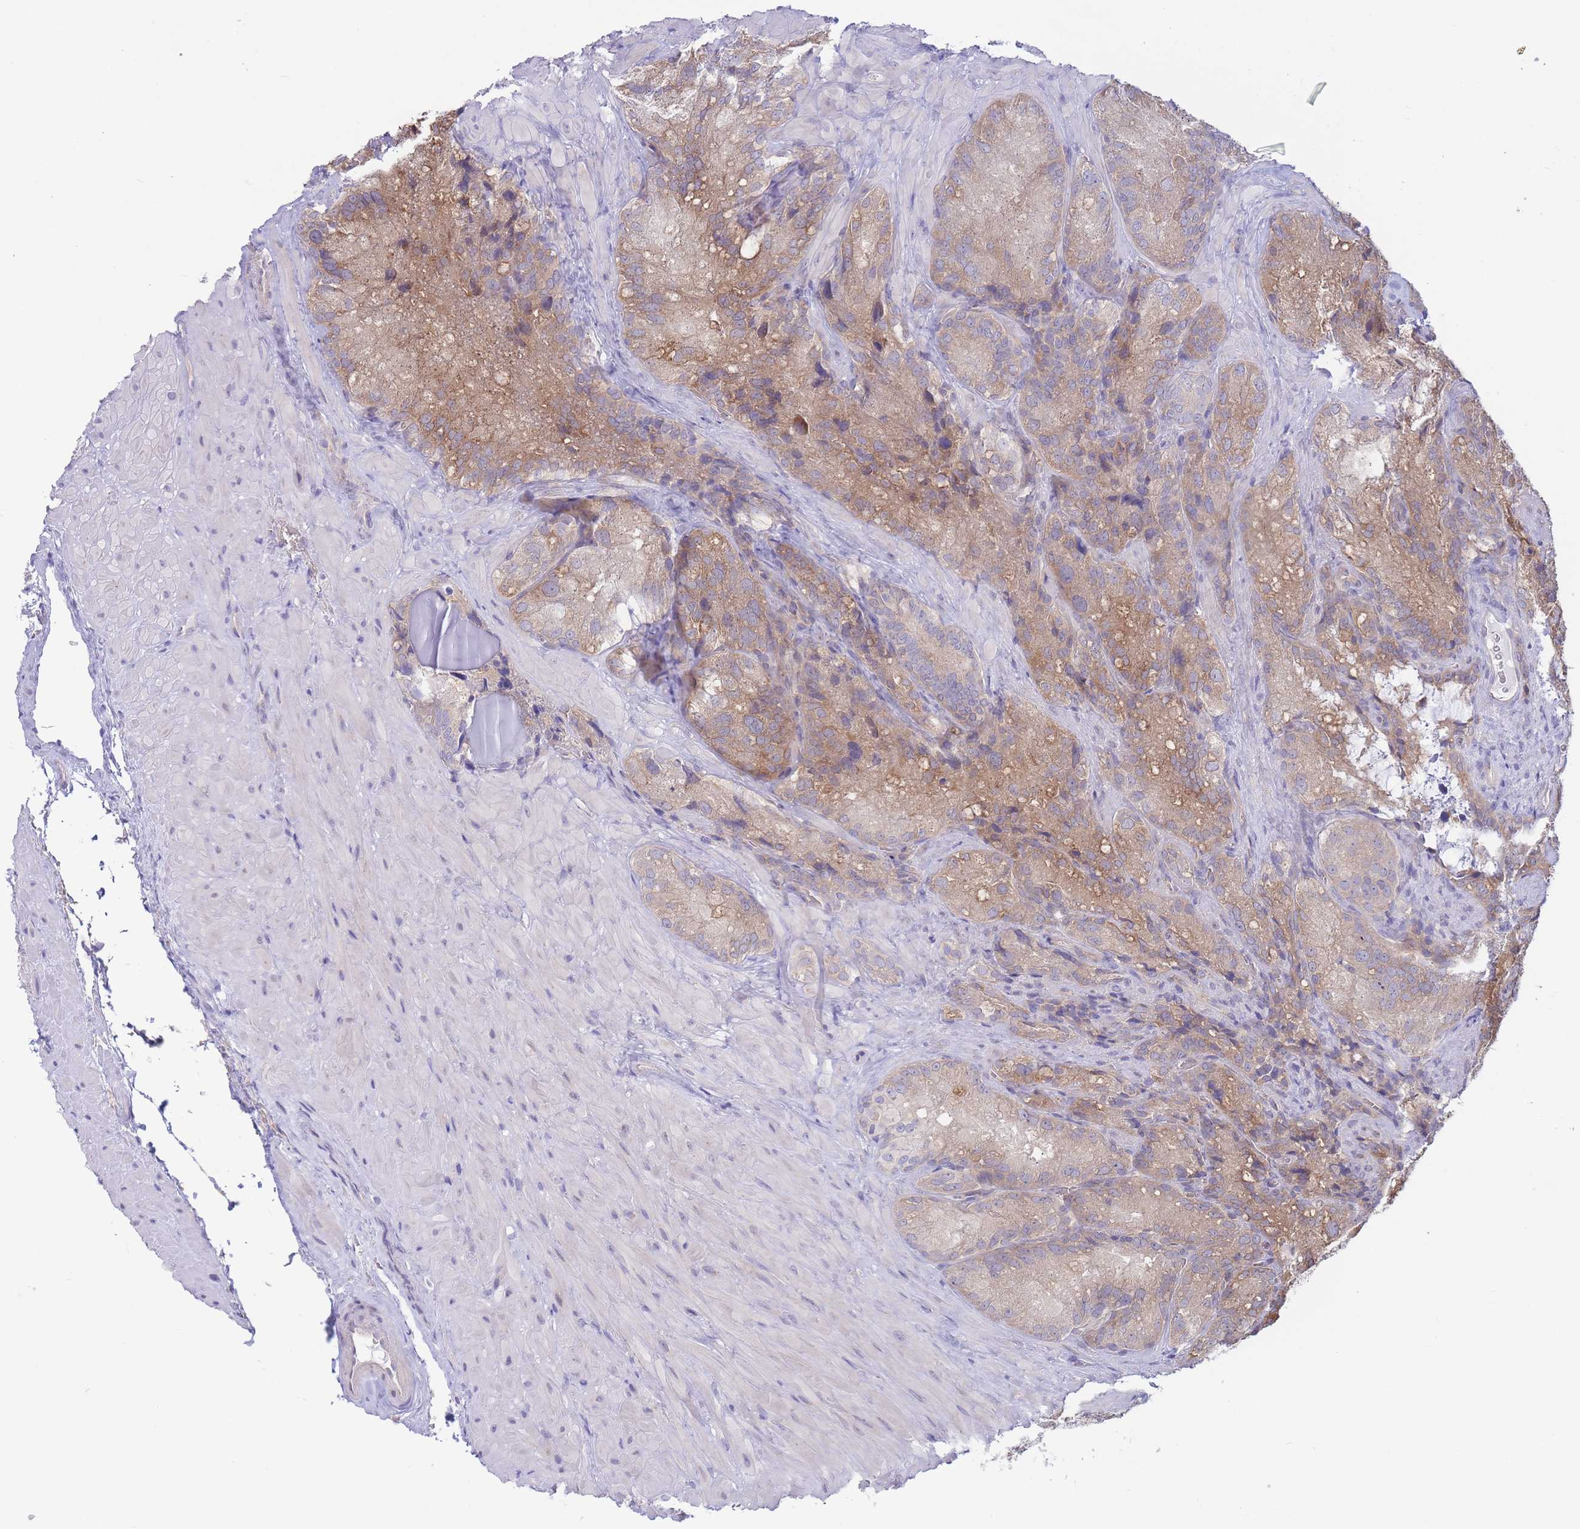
{"staining": {"intensity": "moderate", "quantity": "25%-75%", "location": "cytoplasmic/membranous"}, "tissue": "seminal vesicle", "cell_type": "Glandular cells", "image_type": "normal", "snomed": [{"axis": "morphology", "description": "Normal tissue, NOS"}, {"axis": "topography", "description": "Seminal veicle"}], "caption": "Immunohistochemical staining of benign seminal vesicle displays moderate cytoplasmic/membranous protein staining in about 25%-75% of glandular cells. (brown staining indicates protein expression, while blue staining denotes nuclei).", "gene": "ALS2CL", "patient": {"sex": "male", "age": 62}}